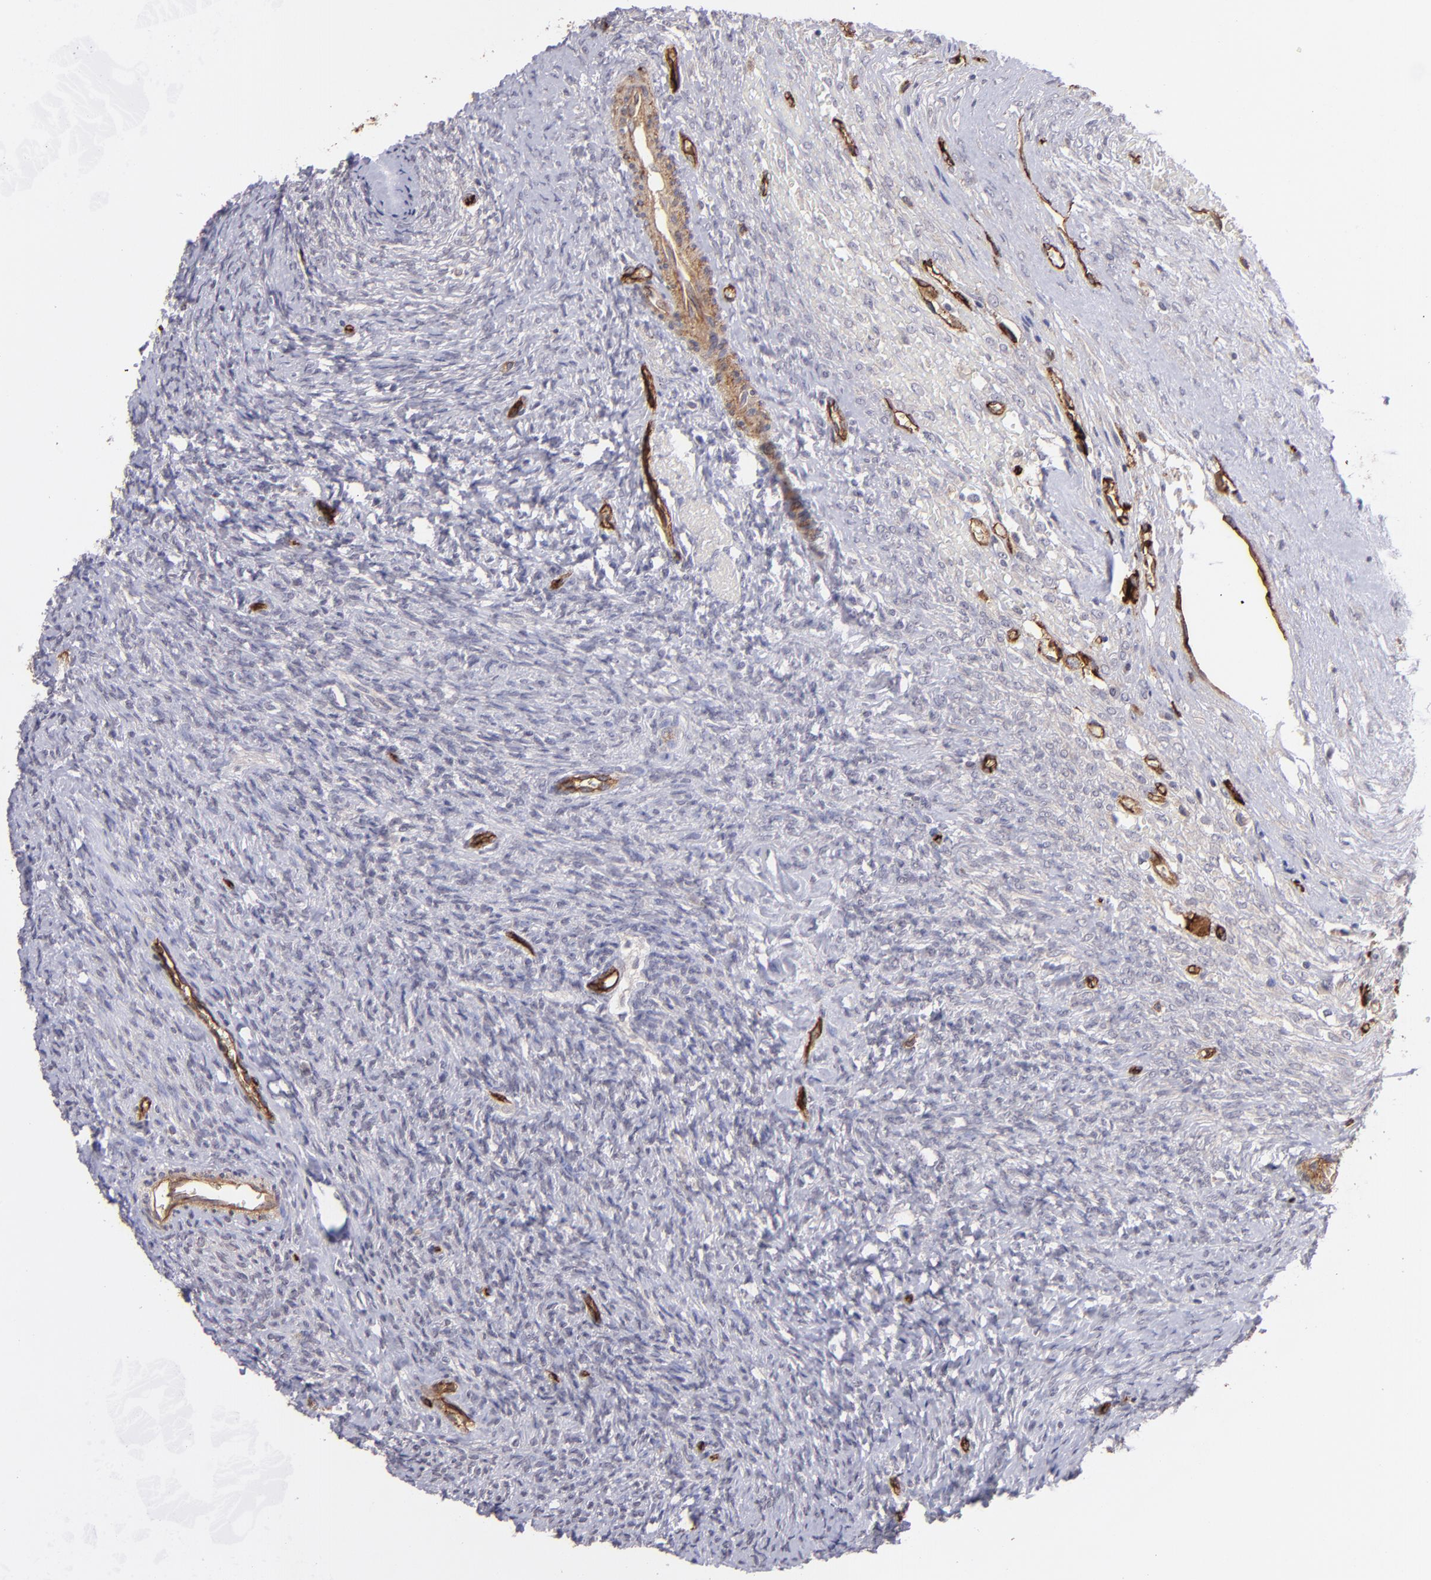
{"staining": {"intensity": "negative", "quantity": "none", "location": "none"}, "tissue": "ovary", "cell_type": "Follicle cells", "image_type": "normal", "snomed": [{"axis": "morphology", "description": "Normal tissue, NOS"}, {"axis": "topography", "description": "Ovary"}], "caption": "An immunohistochemistry micrograph of unremarkable ovary is shown. There is no staining in follicle cells of ovary.", "gene": "DYSF", "patient": {"sex": "female", "age": 56}}